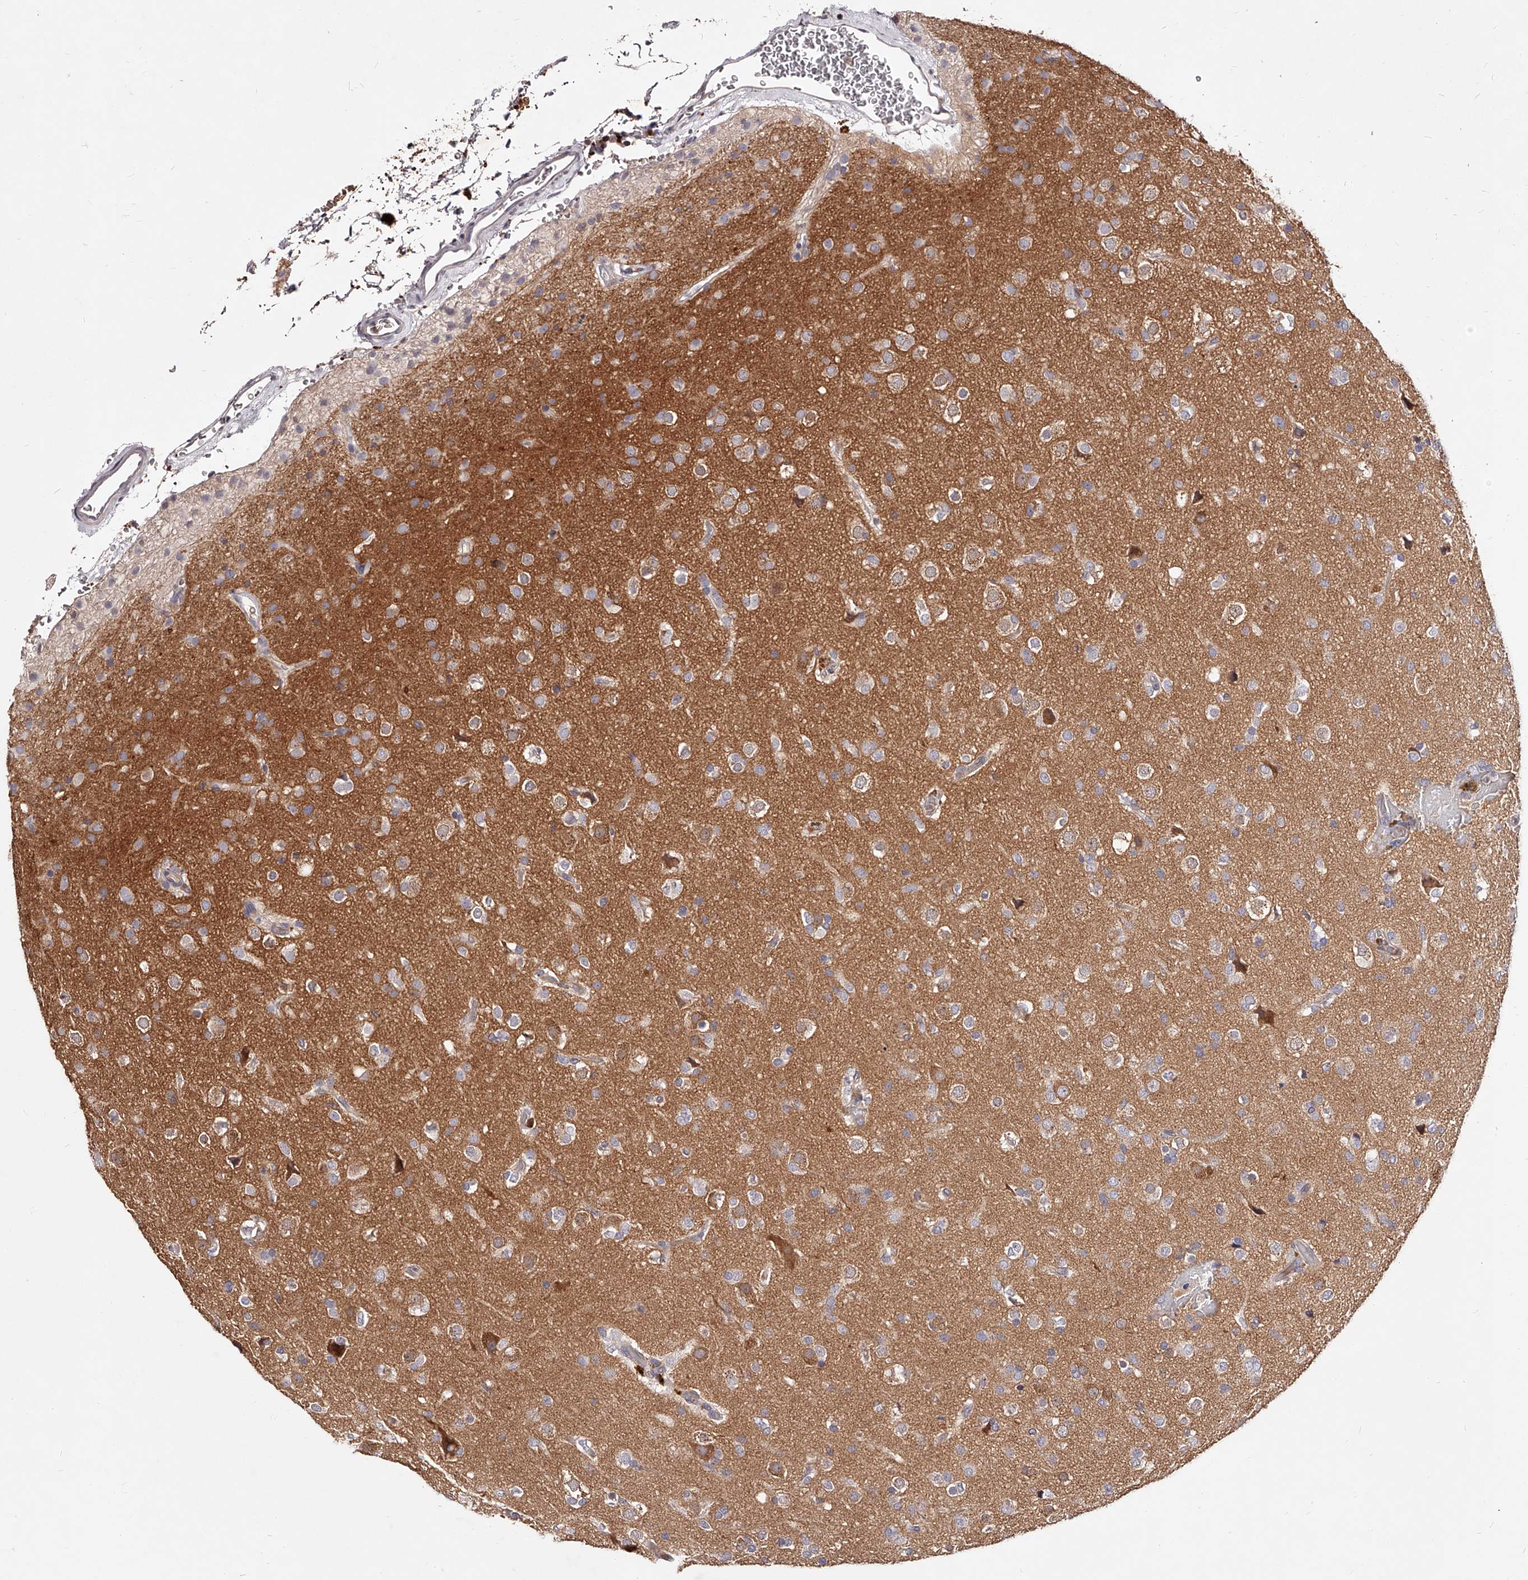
{"staining": {"intensity": "weak", "quantity": "<25%", "location": "cytoplasmic/membranous"}, "tissue": "glioma", "cell_type": "Tumor cells", "image_type": "cancer", "snomed": [{"axis": "morphology", "description": "Glioma, malignant, Low grade"}, {"axis": "topography", "description": "Brain"}], "caption": "This is a image of immunohistochemistry (IHC) staining of glioma, which shows no positivity in tumor cells.", "gene": "PHACTR1", "patient": {"sex": "male", "age": 65}}